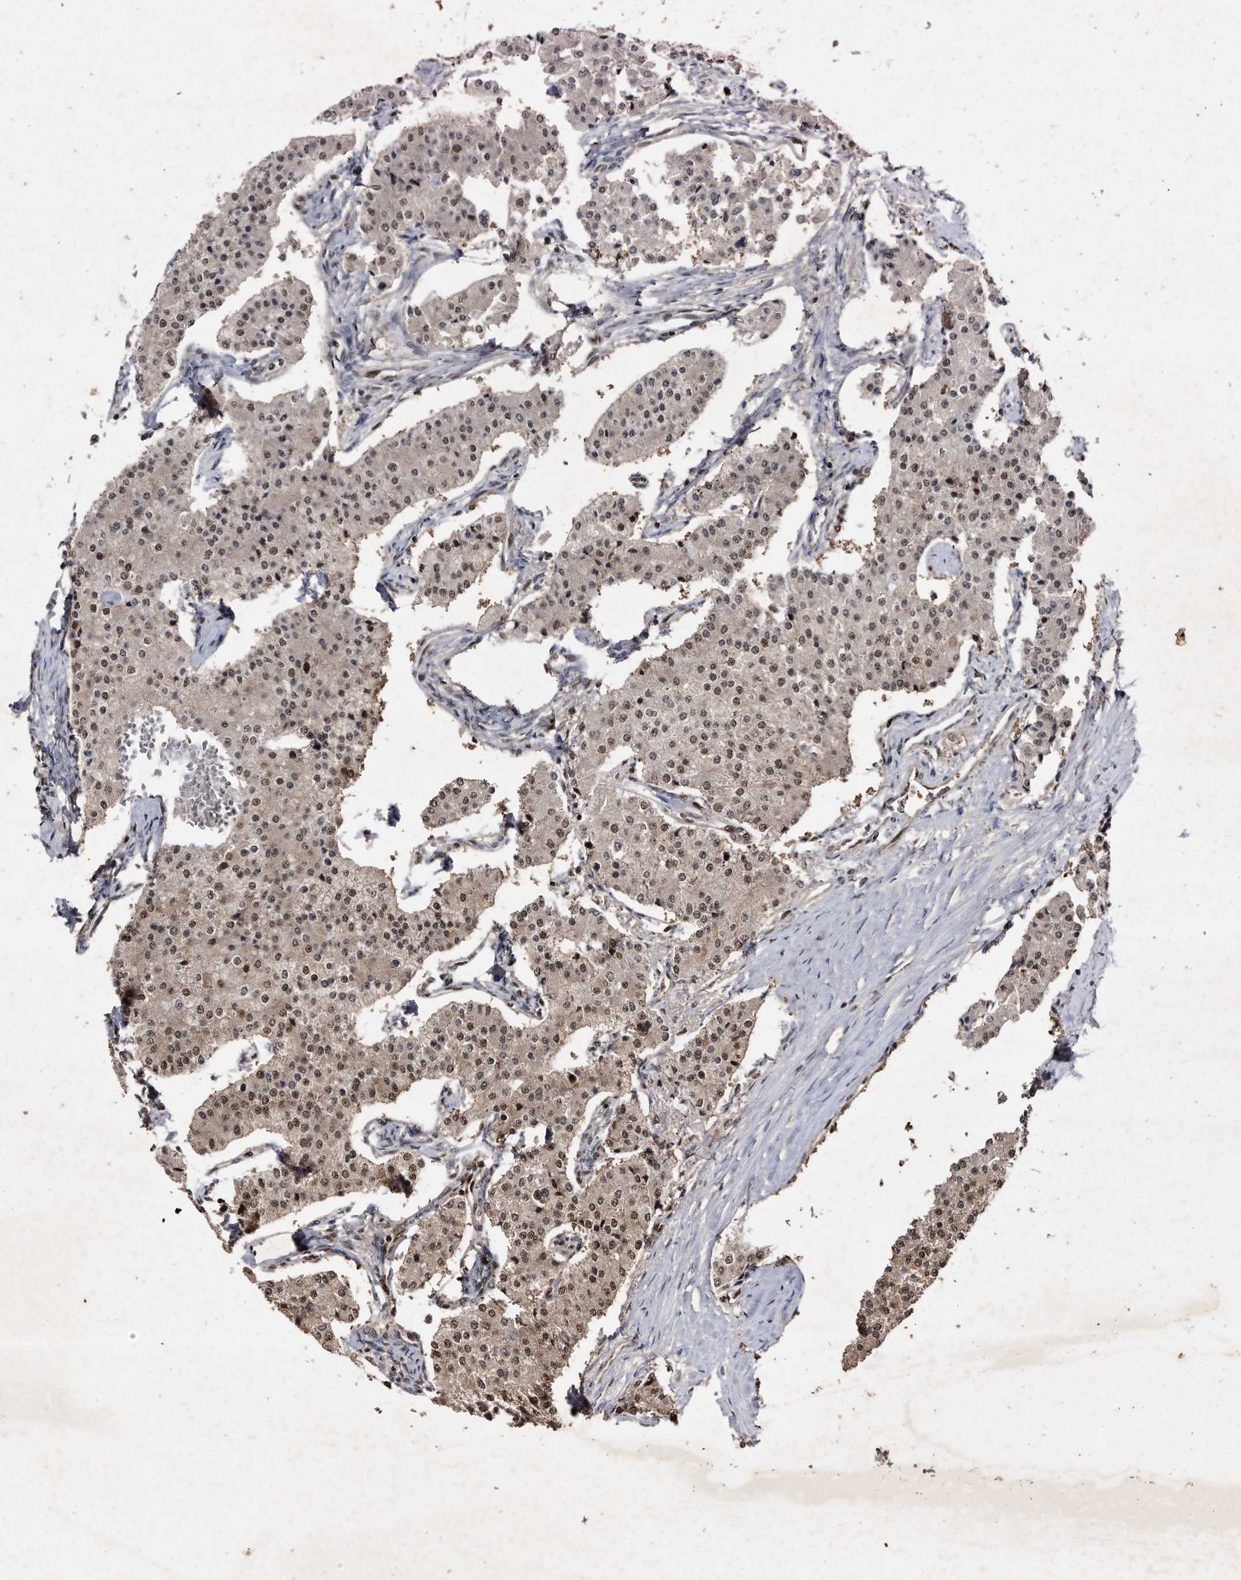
{"staining": {"intensity": "moderate", "quantity": ">75%", "location": "nuclear"}, "tissue": "carcinoid", "cell_type": "Tumor cells", "image_type": "cancer", "snomed": [{"axis": "morphology", "description": "Carcinoid, malignant, NOS"}, {"axis": "topography", "description": "Colon"}], "caption": "This photomicrograph reveals carcinoid stained with immunohistochemistry to label a protein in brown. The nuclear of tumor cells show moderate positivity for the protein. Nuclei are counter-stained blue.", "gene": "RAD23B", "patient": {"sex": "female", "age": 52}}